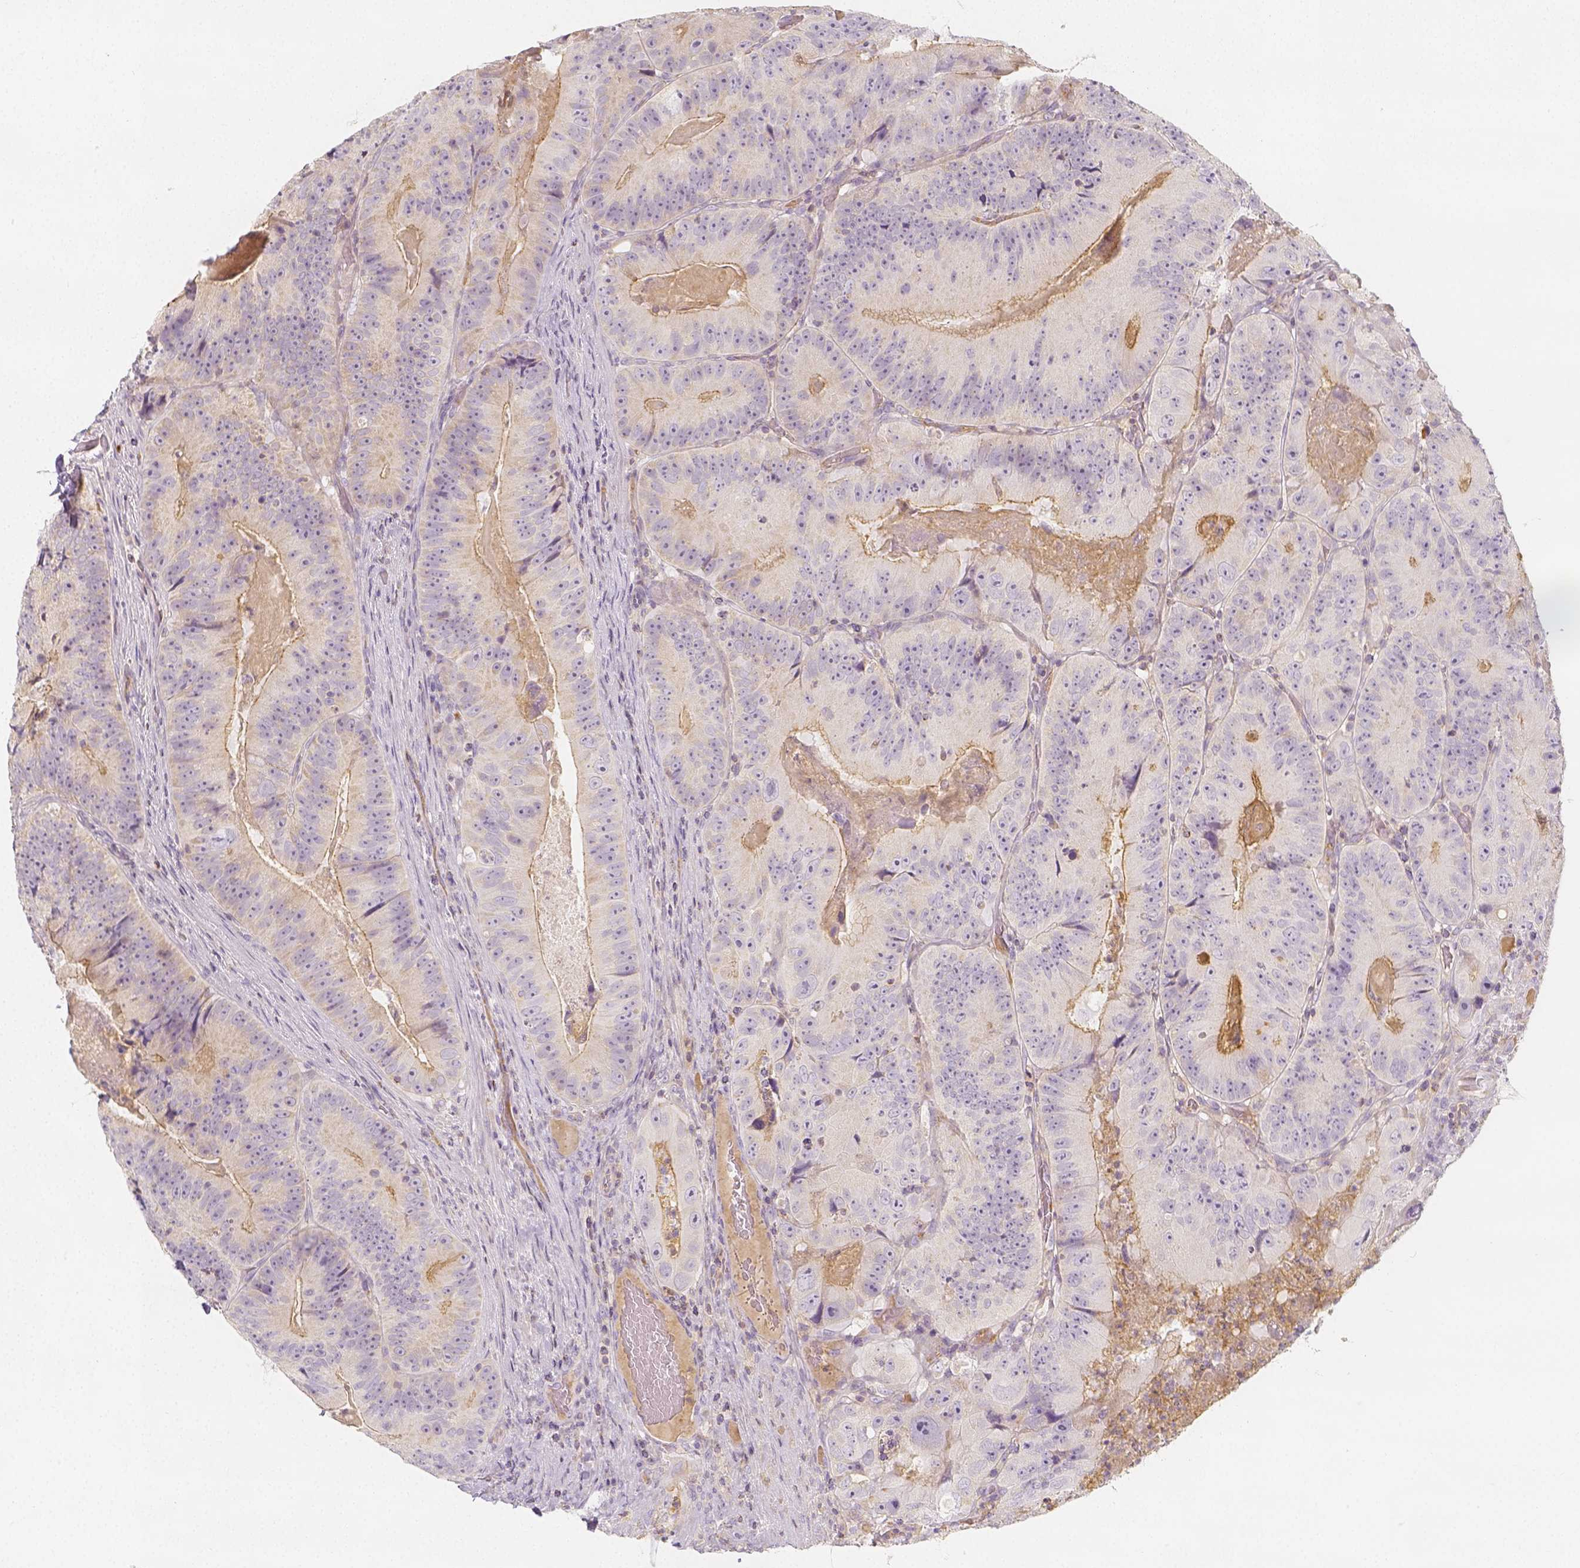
{"staining": {"intensity": "moderate", "quantity": "<25%", "location": "cytoplasmic/membranous"}, "tissue": "colorectal cancer", "cell_type": "Tumor cells", "image_type": "cancer", "snomed": [{"axis": "morphology", "description": "Adenocarcinoma, NOS"}, {"axis": "topography", "description": "Colon"}], "caption": "A high-resolution image shows IHC staining of colorectal cancer, which shows moderate cytoplasmic/membranous positivity in about <25% of tumor cells. The protein is shown in brown color, while the nuclei are stained blue.", "gene": "PTPRJ", "patient": {"sex": "female", "age": 86}}